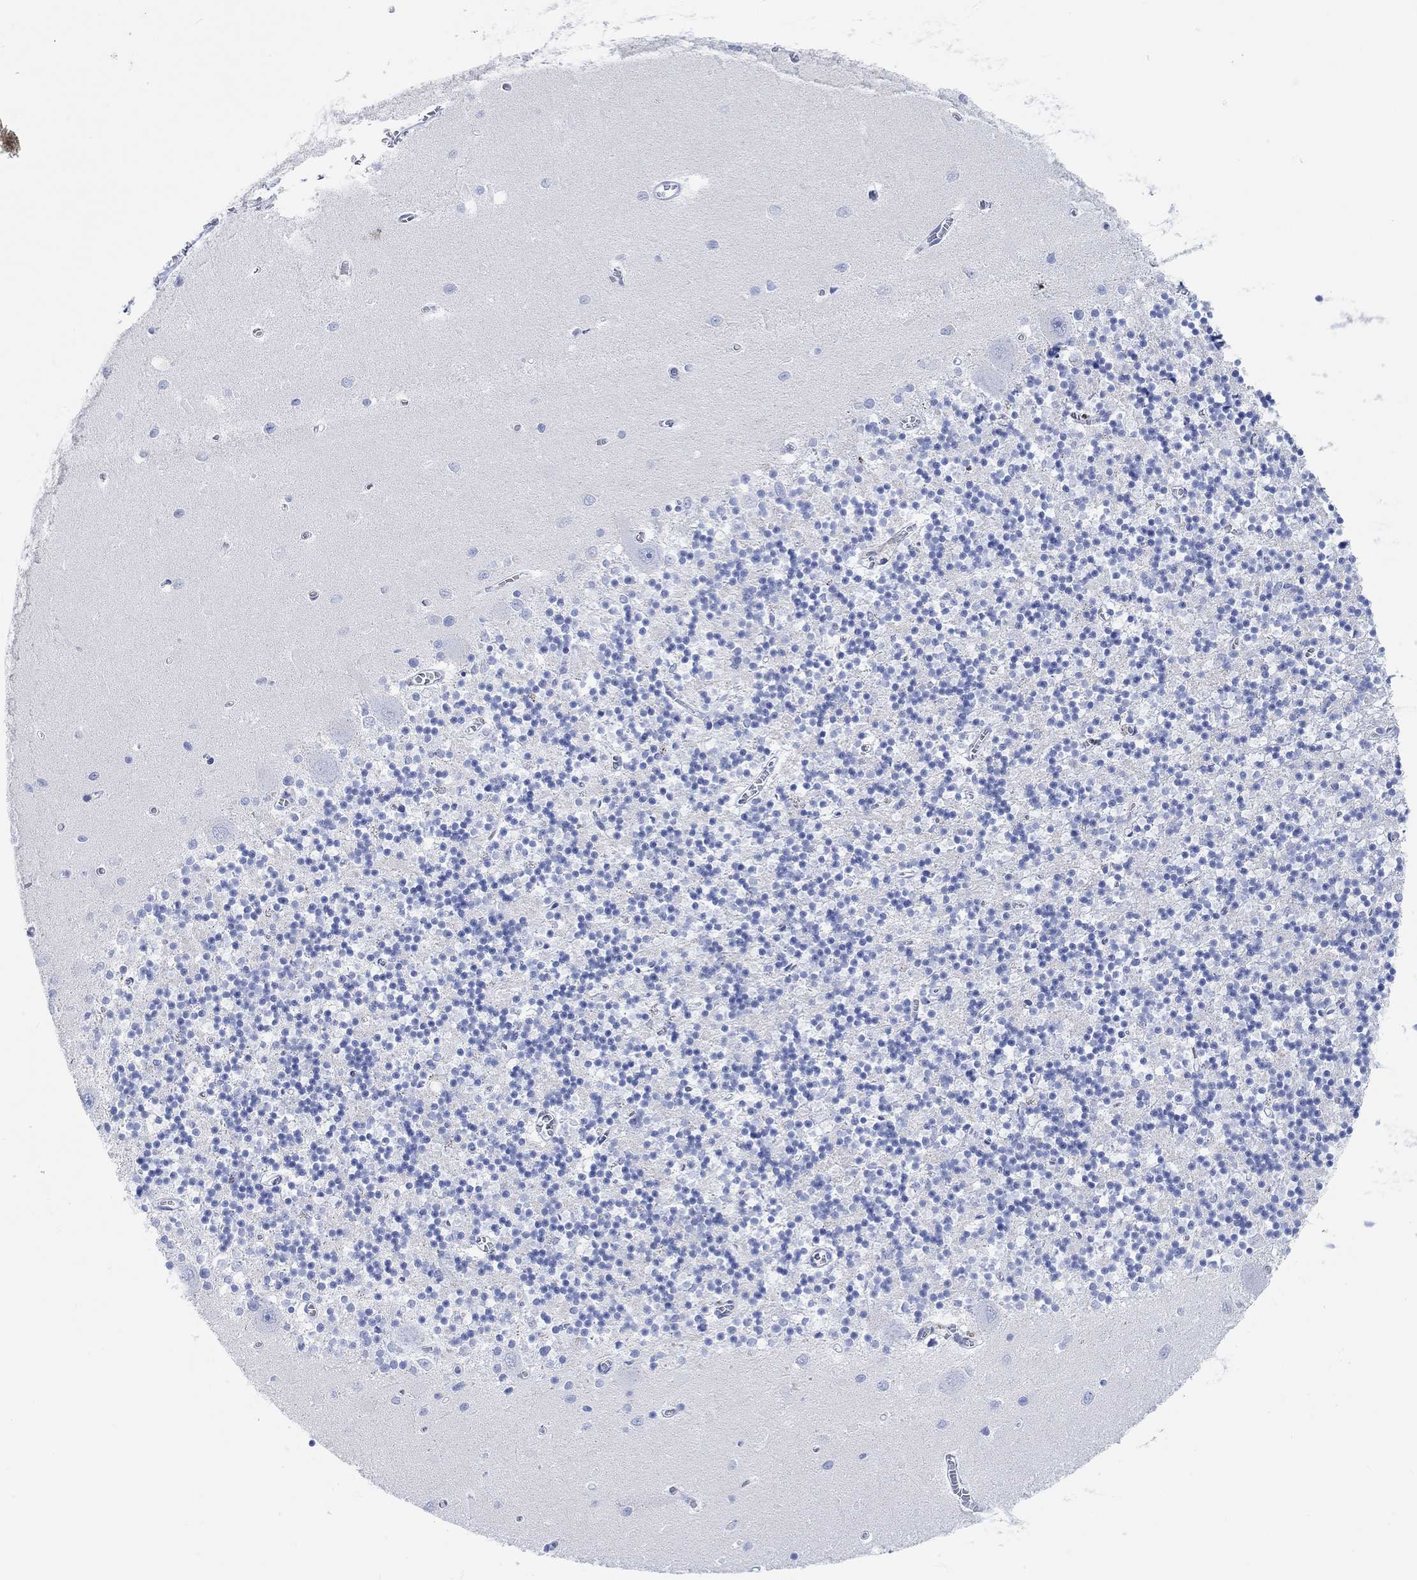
{"staining": {"intensity": "negative", "quantity": "none", "location": "none"}, "tissue": "cerebellum", "cell_type": "Cells in granular layer", "image_type": "normal", "snomed": [{"axis": "morphology", "description": "Normal tissue, NOS"}, {"axis": "topography", "description": "Cerebellum"}], "caption": "Immunohistochemical staining of normal cerebellum exhibits no significant staining in cells in granular layer. (Immunohistochemistry (ihc), brightfield microscopy, high magnification).", "gene": "ANKRD33", "patient": {"sex": "female", "age": 64}}